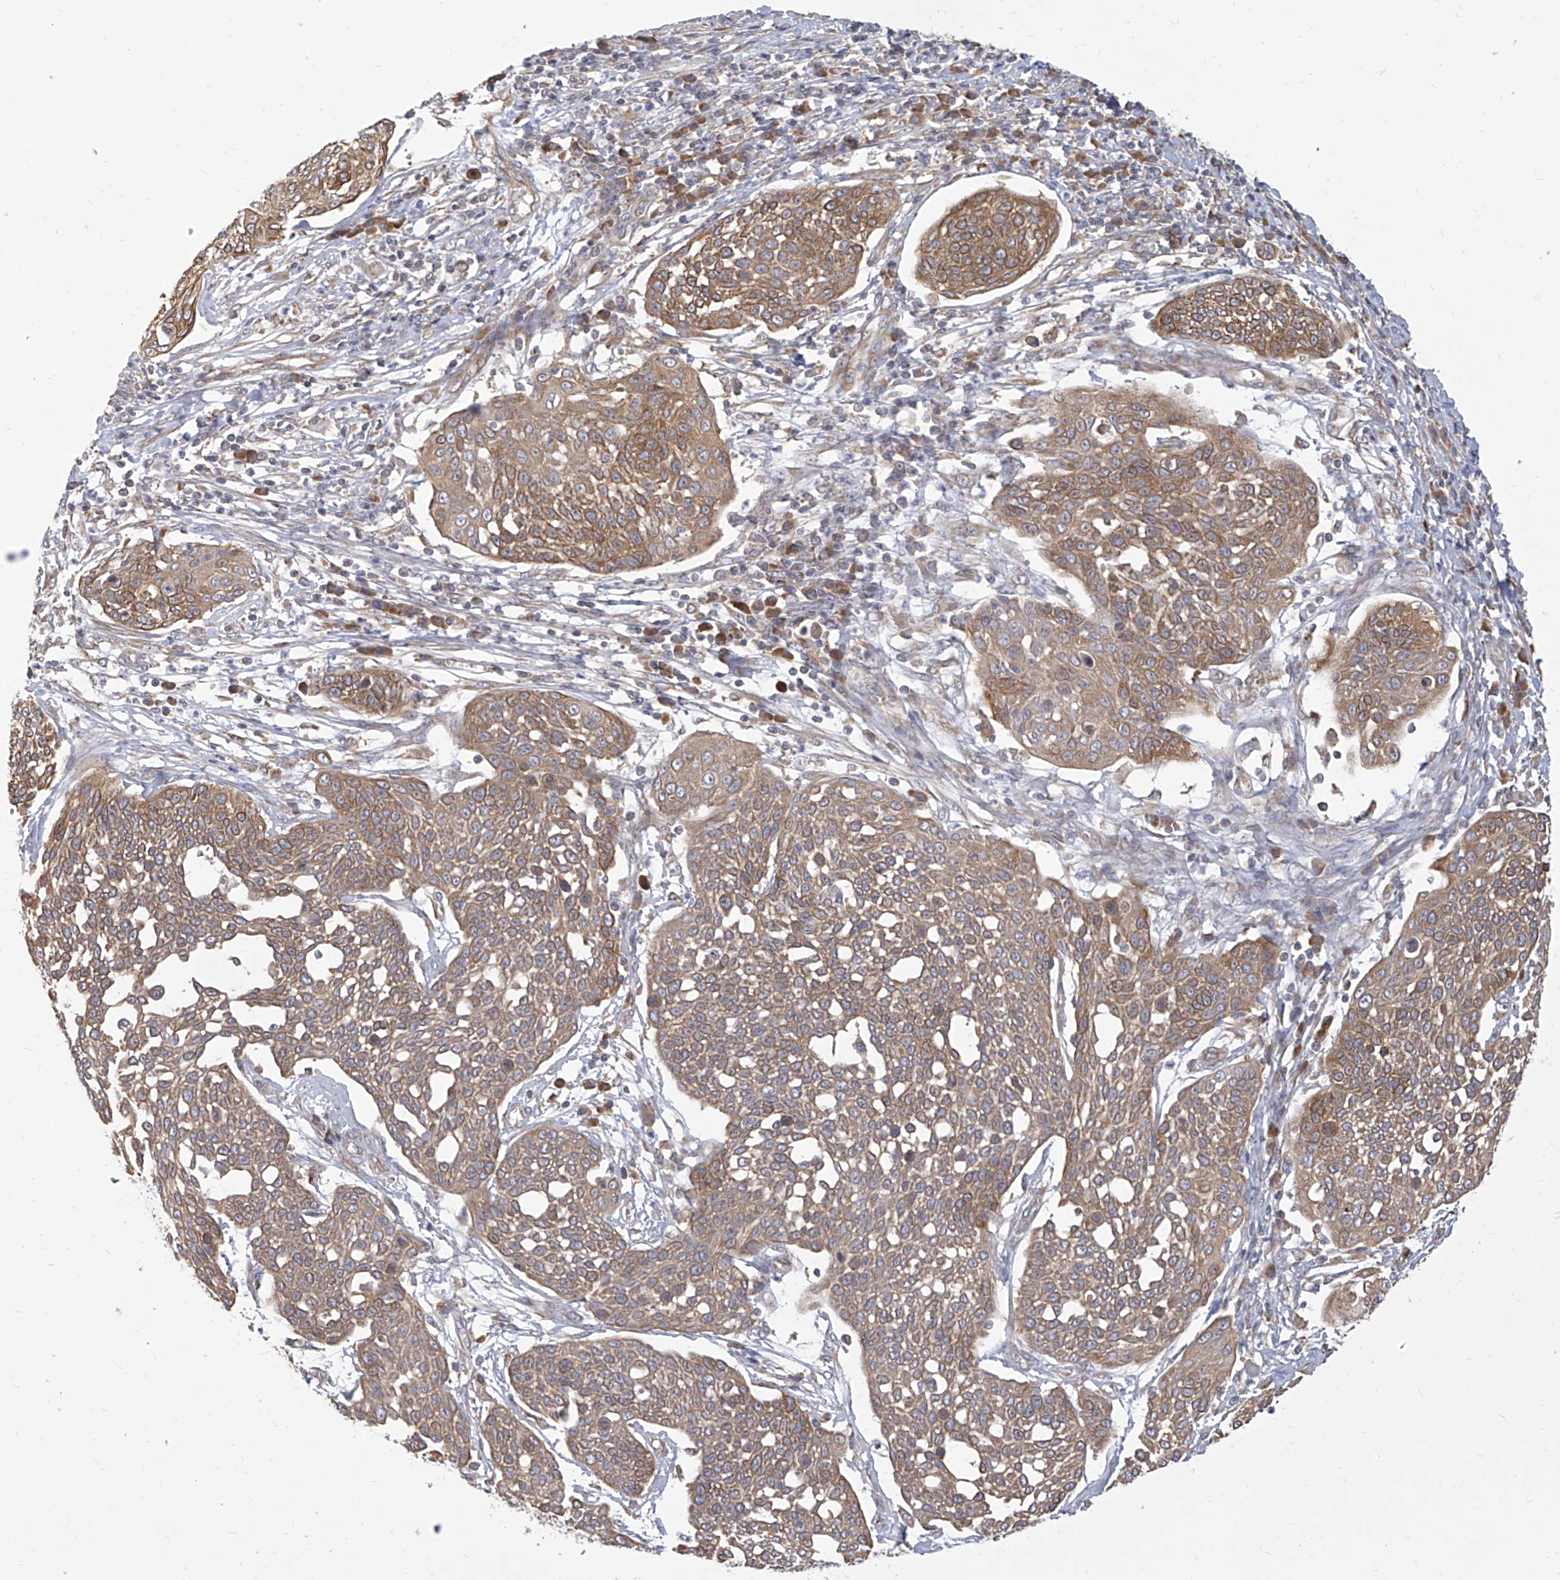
{"staining": {"intensity": "moderate", "quantity": ">75%", "location": "cytoplasmic/membranous"}, "tissue": "cervical cancer", "cell_type": "Tumor cells", "image_type": "cancer", "snomed": [{"axis": "morphology", "description": "Squamous cell carcinoma, NOS"}, {"axis": "topography", "description": "Cervix"}], "caption": "This is an image of immunohistochemistry staining of squamous cell carcinoma (cervical), which shows moderate positivity in the cytoplasmic/membranous of tumor cells.", "gene": "FAM83B", "patient": {"sex": "female", "age": 34}}